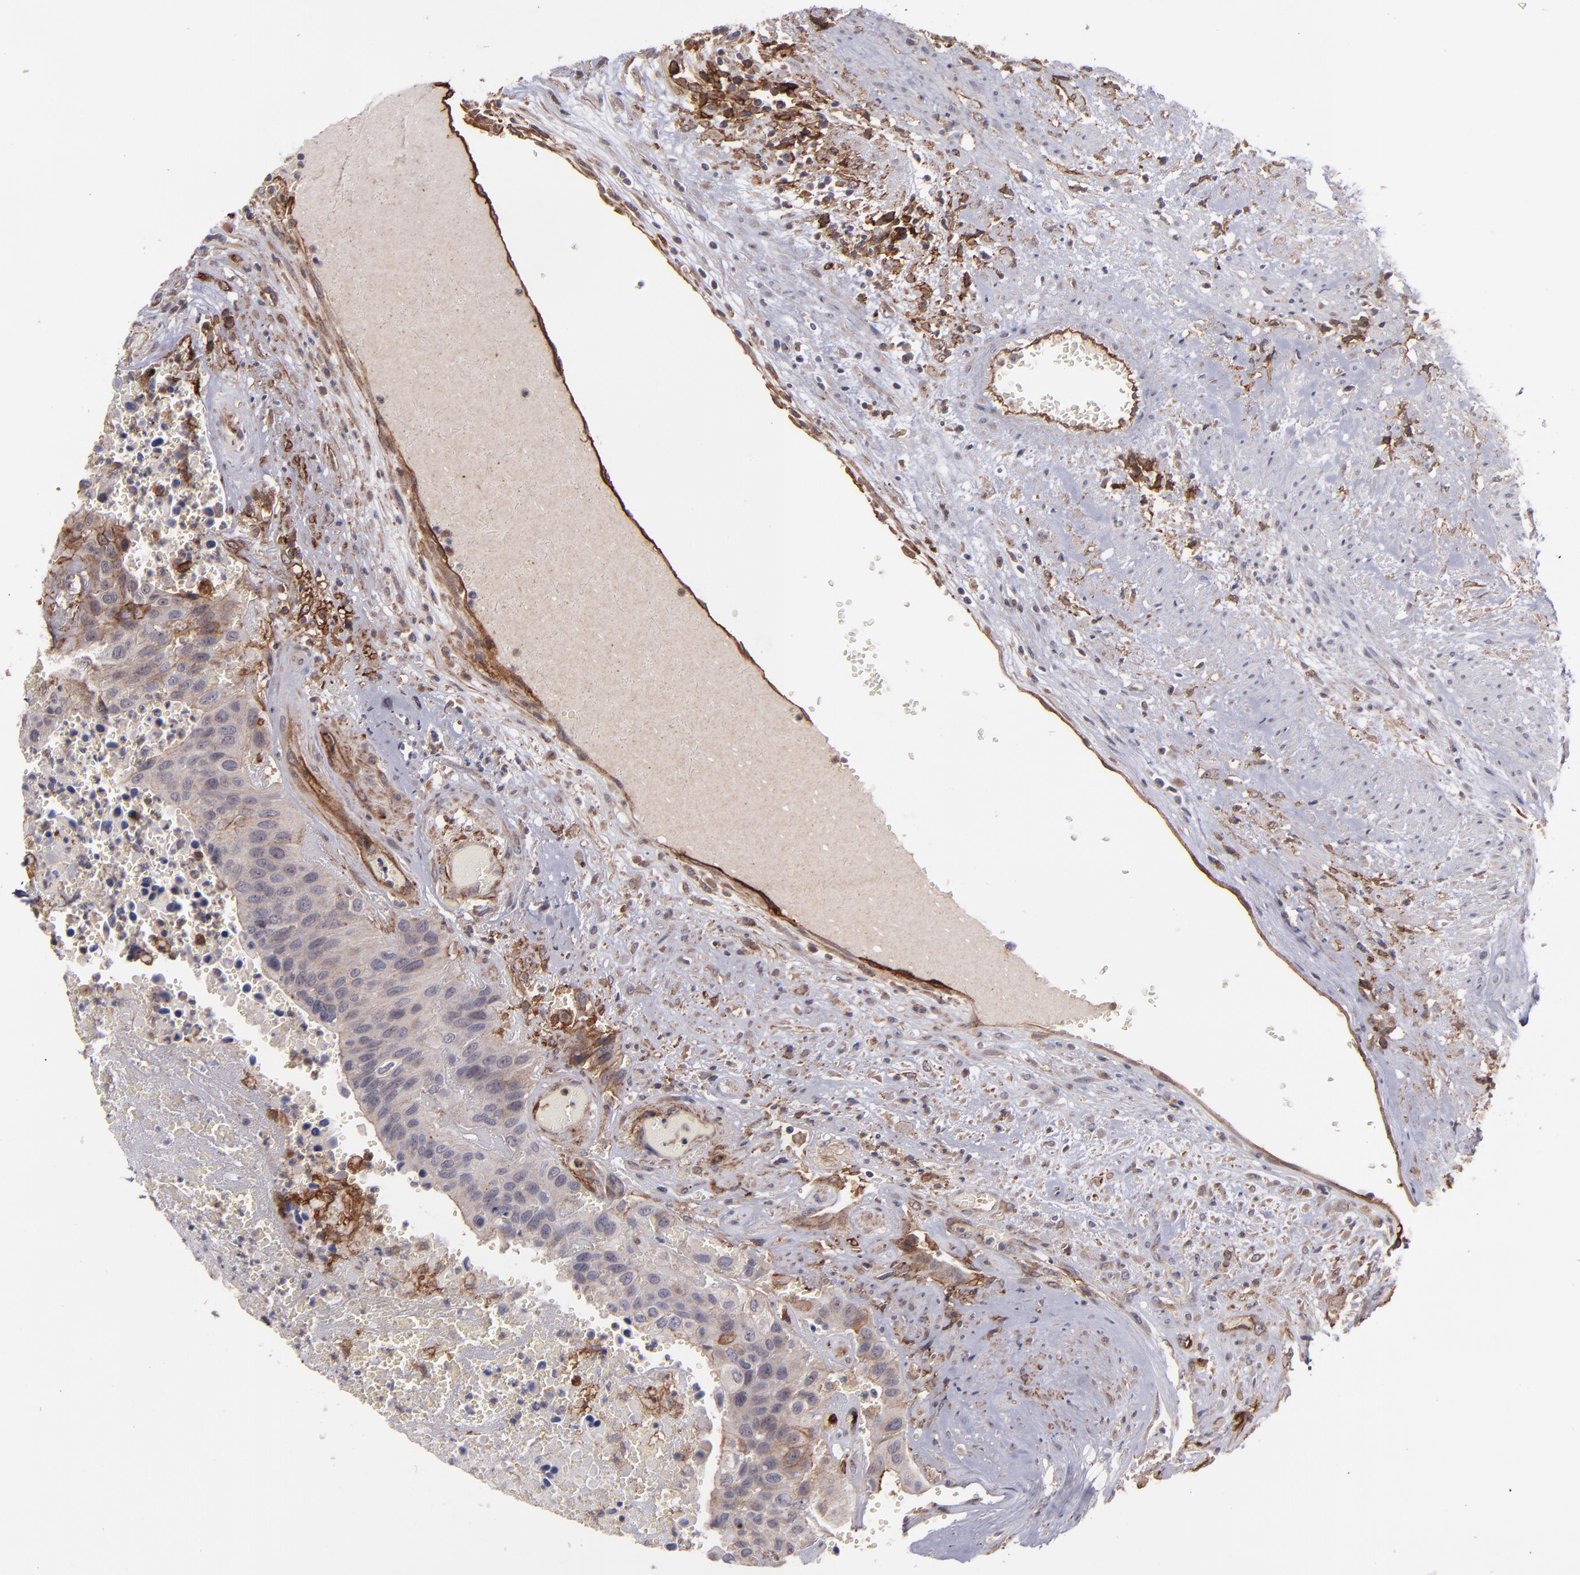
{"staining": {"intensity": "weak", "quantity": "25%-75%", "location": "cytoplasmic/membranous"}, "tissue": "urothelial cancer", "cell_type": "Tumor cells", "image_type": "cancer", "snomed": [{"axis": "morphology", "description": "Urothelial carcinoma, High grade"}, {"axis": "topography", "description": "Urinary bladder"}], "caption": "A high-resolution image shows immunohistochemistry (IHC) staining of urothelial cancer, which reveals weak cytoplasmic/membranous staining in about 25%-75% of tumor cells.", "gene": "ICAM1", "patient": {"sex": "male", "age": 66}}